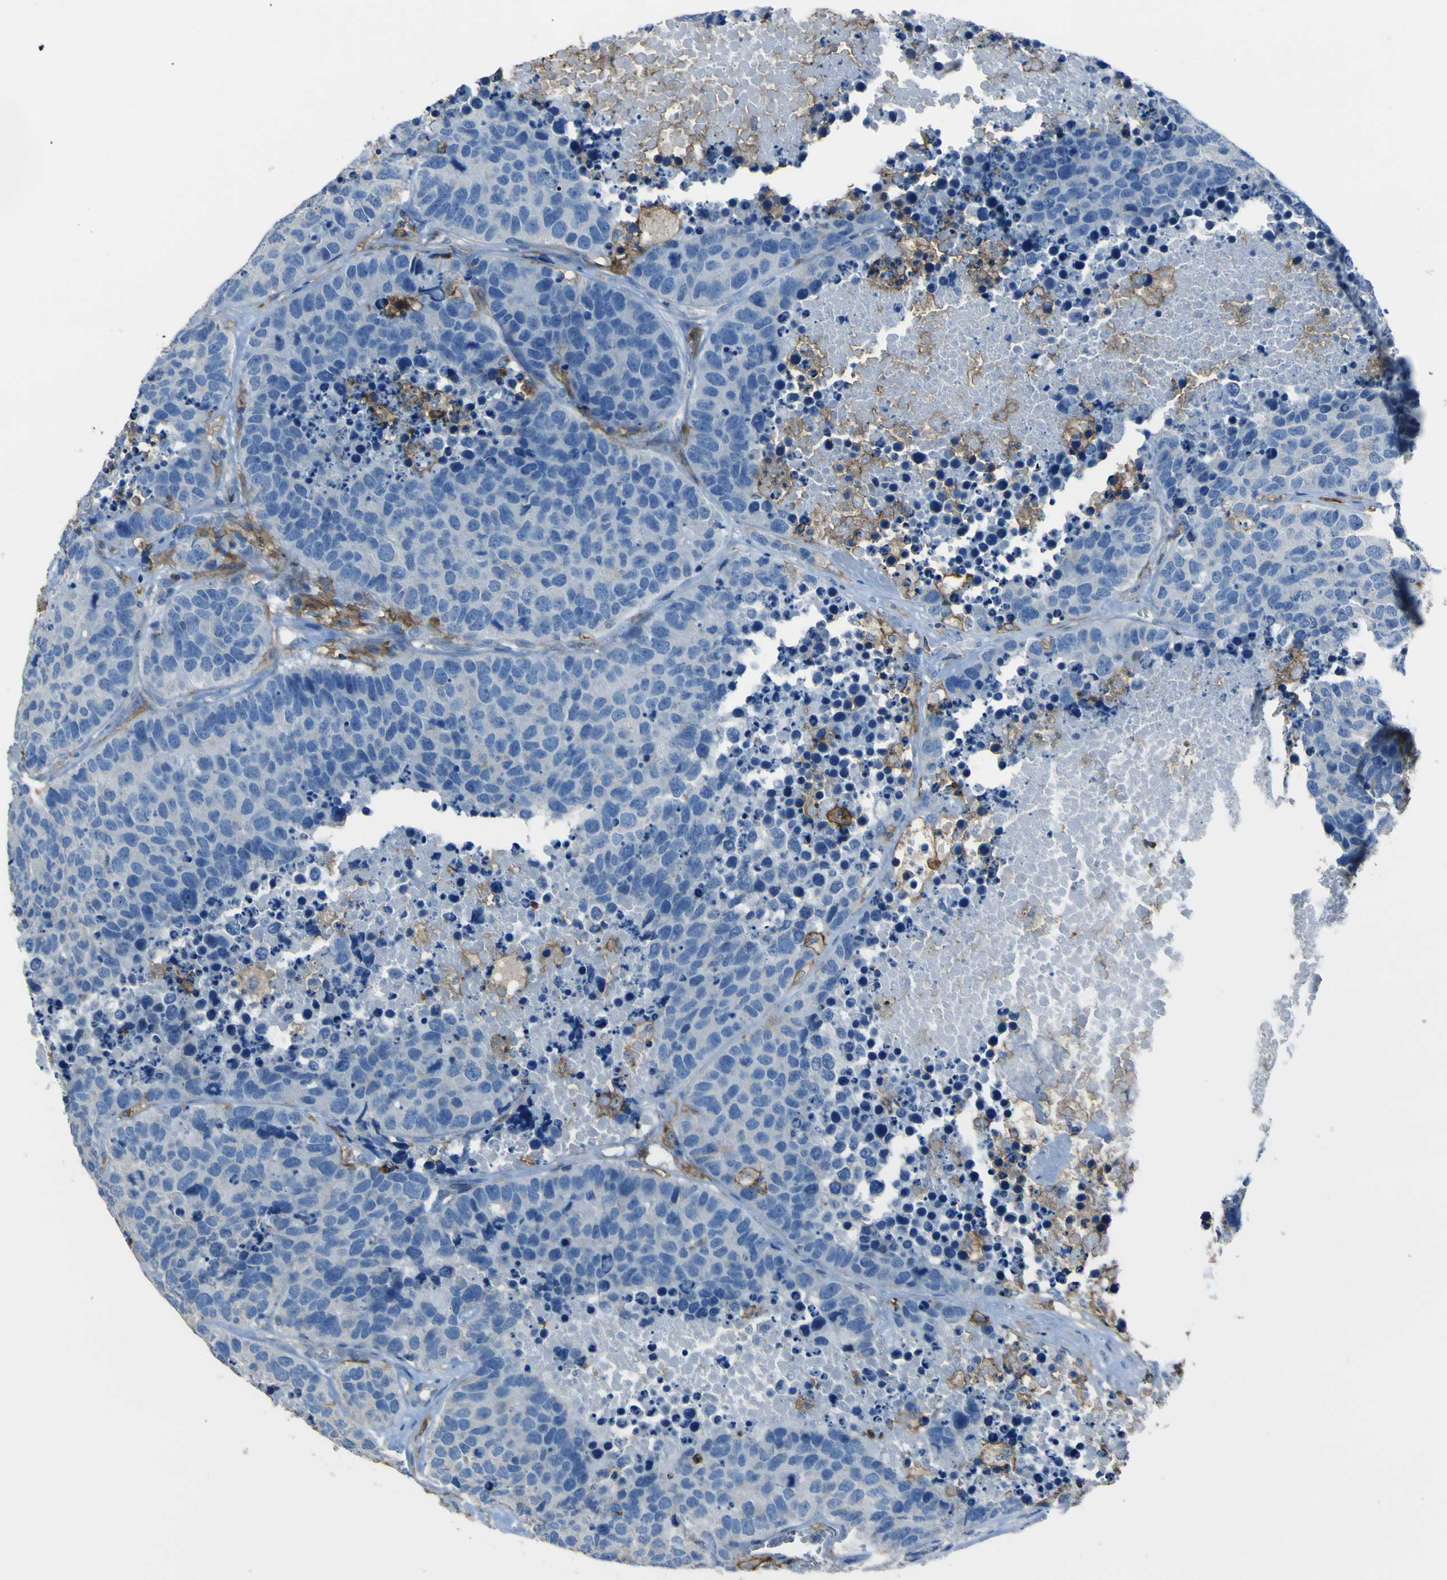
{"staining": {"intensity": "negative", "quantity": "none", "location": "none"}, "tissue": "carcinoid", "cell_type": "Tumor cells", "image_type": "cancer", "snomed": [{"axis": "morphology", "description": "Carcinoid, malignant, NOS"}, {"axis": "topography", "description": "Lung"}], "caption": "An image of human carcinoid is negative for staining in tumor cells. The staining is performed using DAB brown chromogen with nuclei counter-stained in using hematoxylin.", "gene": "LAIR1", "patient": {"sex": "male", "age": 60}}